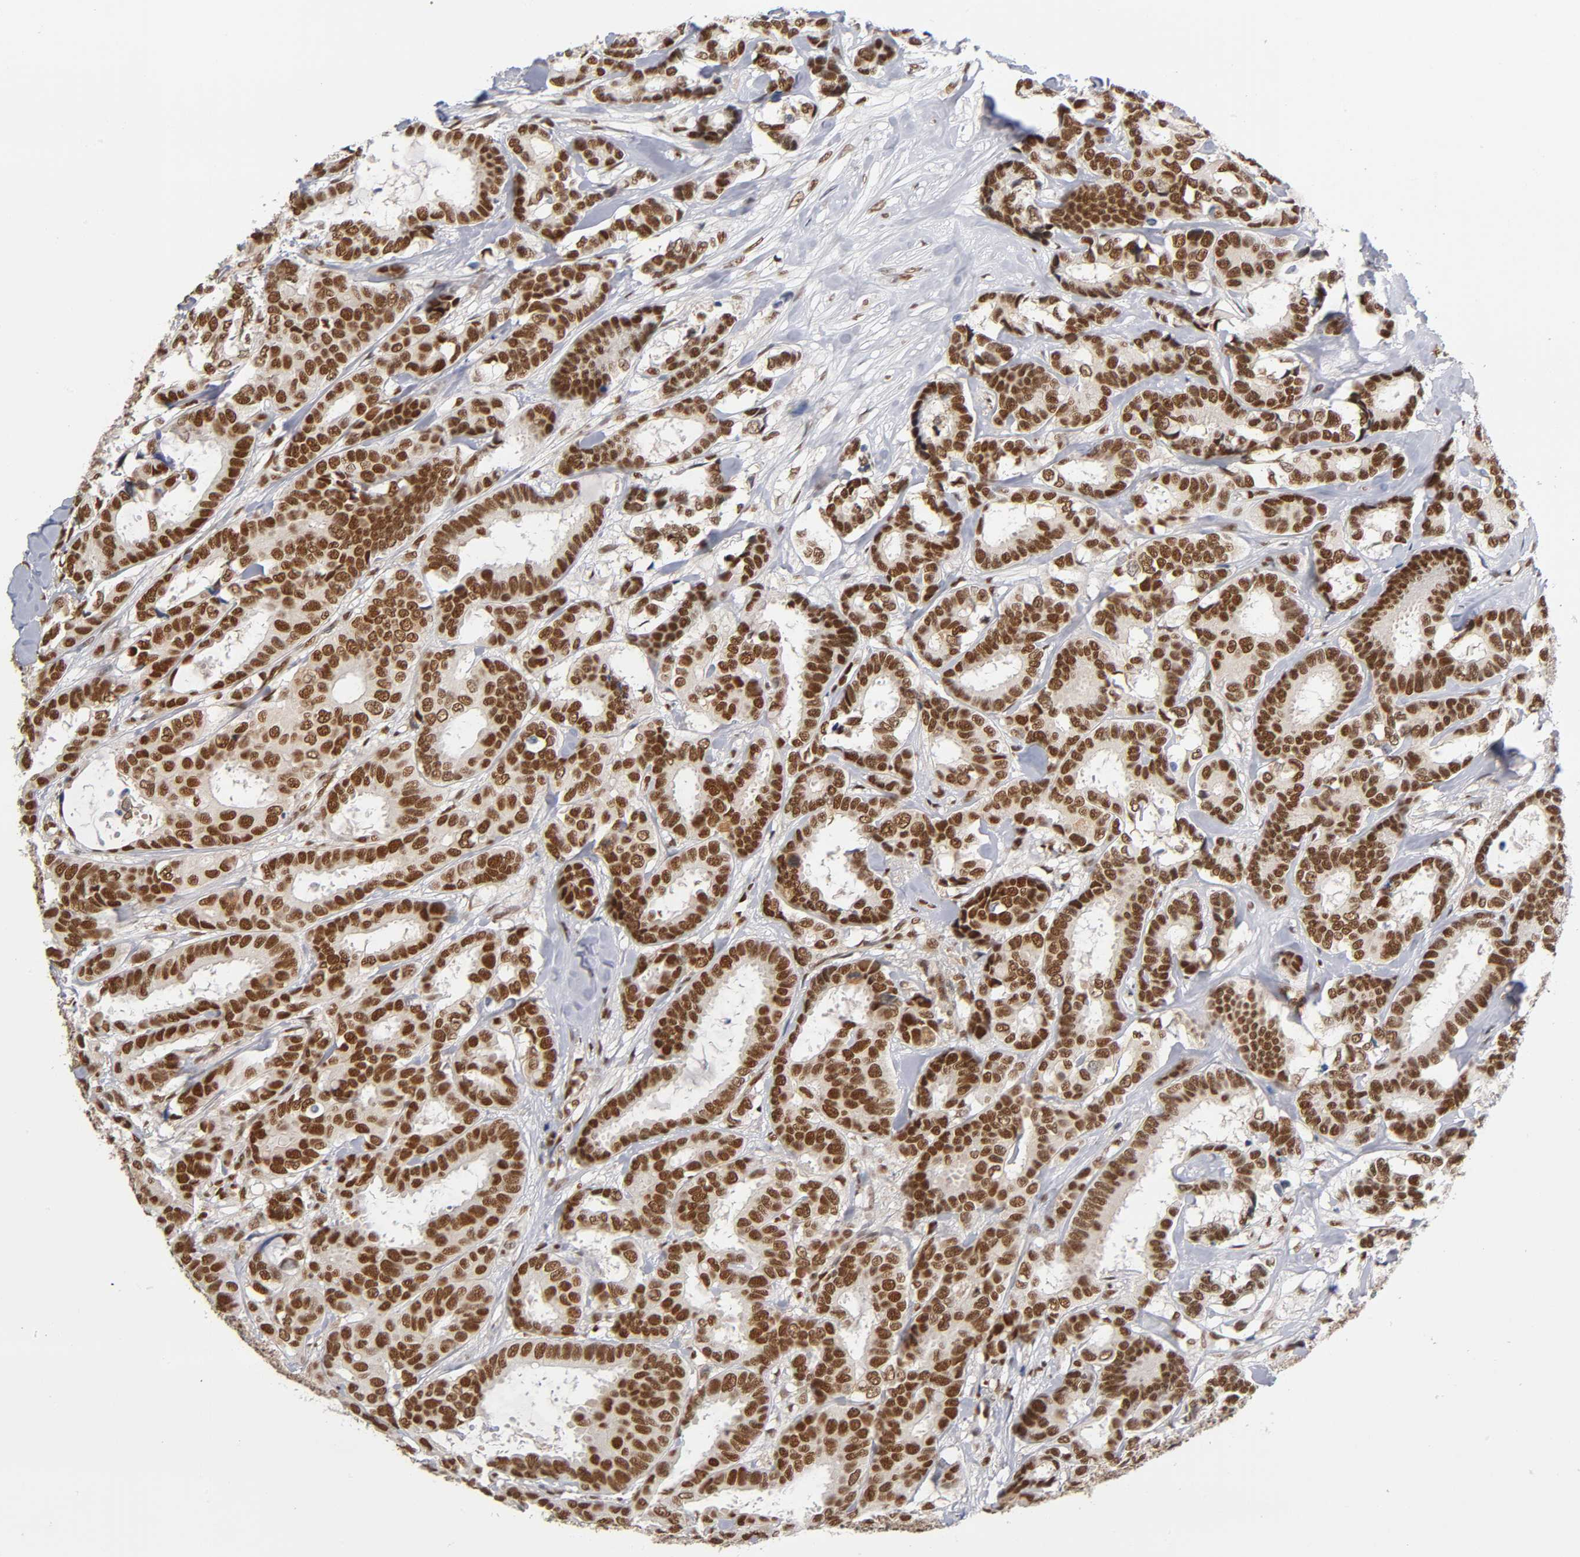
{"staining": {"intensity": "strong", "quantity": ">75%", "location": "nuclear"}, "tissue": "breast cancer", "cell_type": "Tumor cells", "image_type": "cancer", "snomed": [{"axis": "morphology", "description": "Duct carcinoma"}, {"axis": "topography", "description": "Breast"}], "caption": "Protein expression analysis of breast cancer reveals strong nuclear expression in about >75% of tumor cells. Using DAB (brown) and hematoxylin (blue) stains, captured at high magnification using brightfield microscopy.", "gene": "ILKAP", "patient": {"sex": "female", "age": 87}}